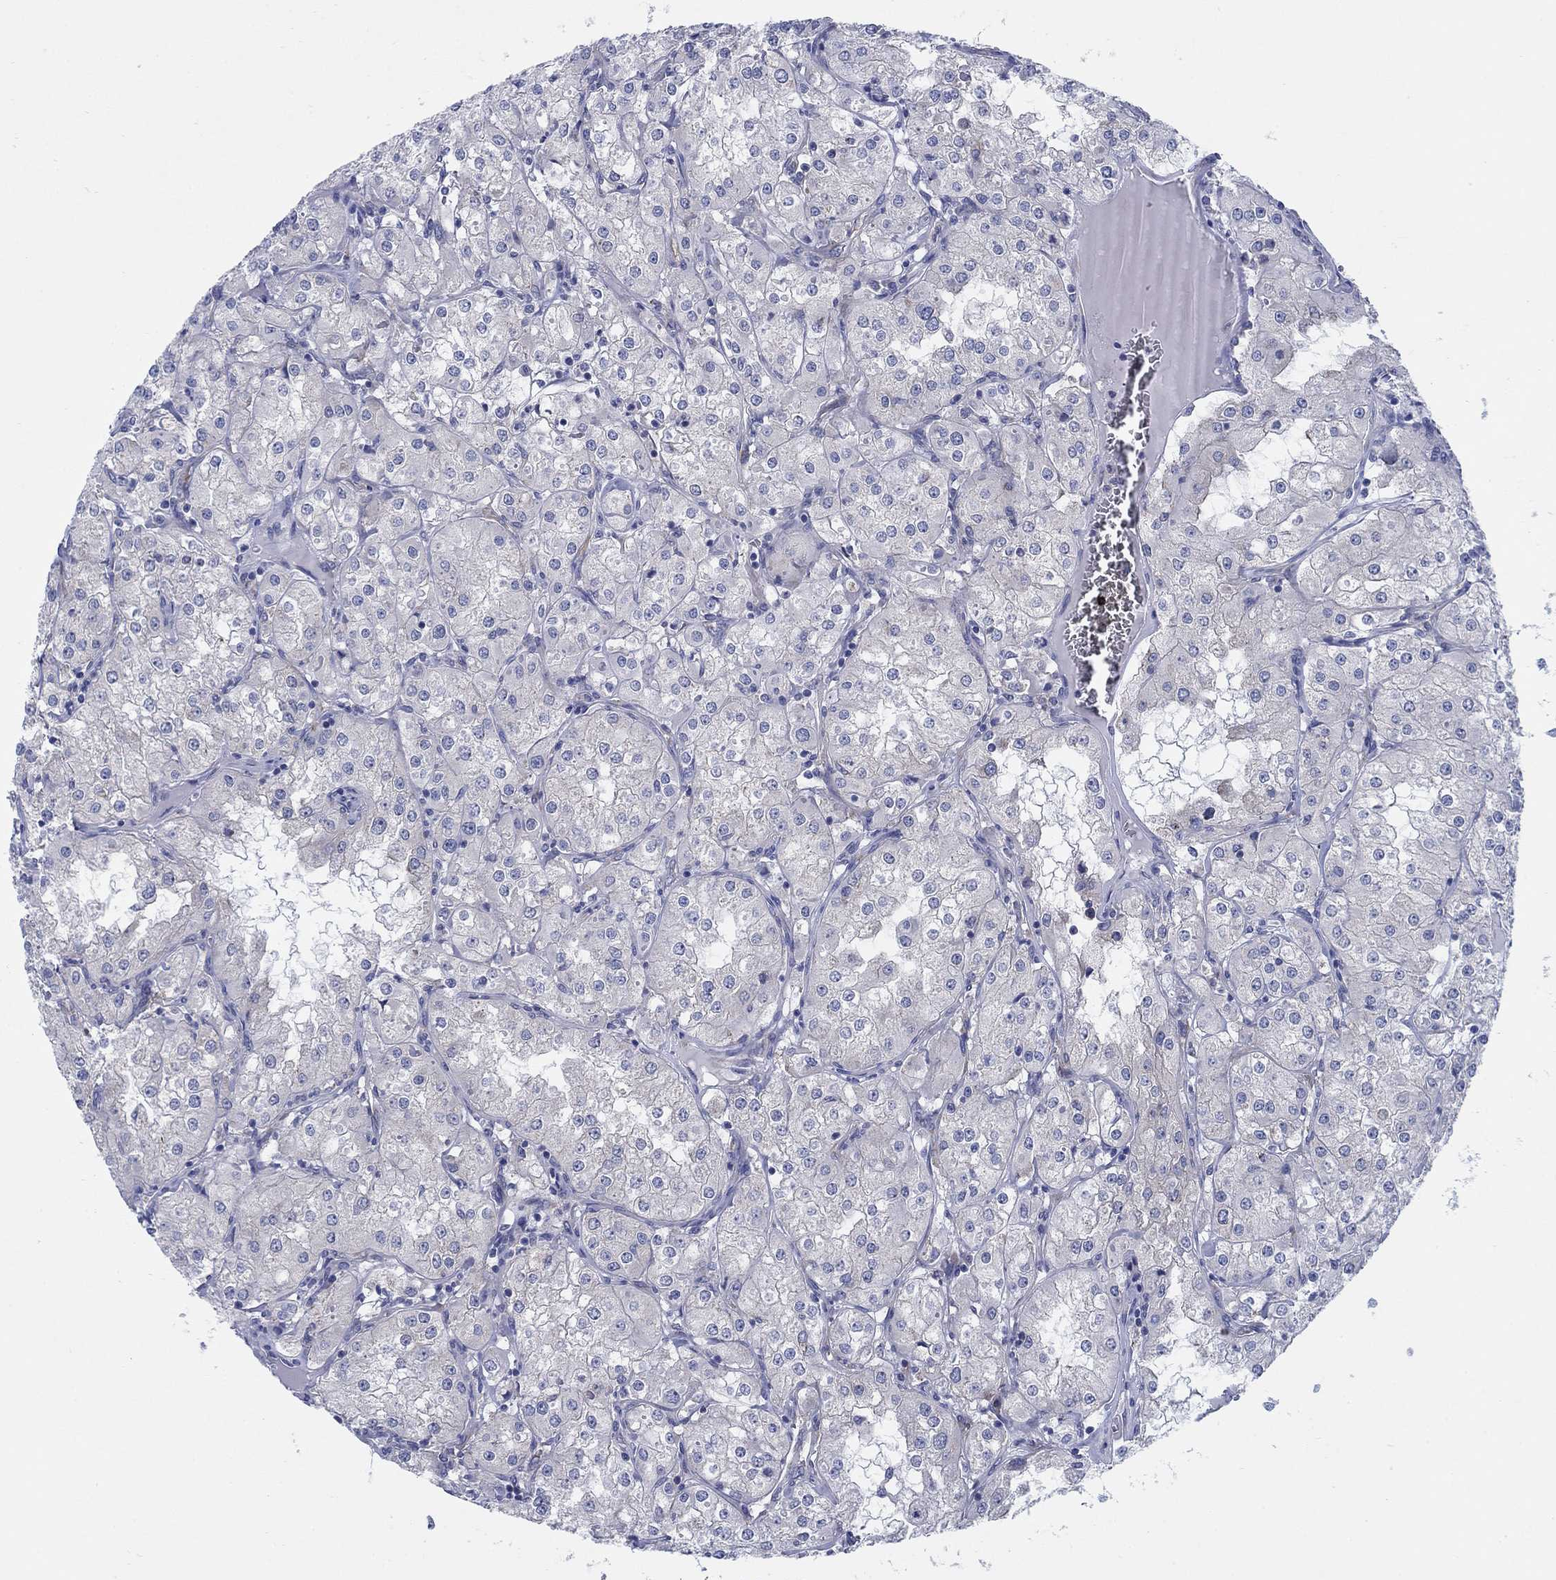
{"staining": {"intensity": "weak", "quantity": "<25%", "location": "cytoplasmic/membranous"}, "tissue": "renal cancer", "cell_type": "Tumor cells", "image_type": "cancer", "snomed": [{"axis": "morphology", "description": "Adenocarcinoma, NOS"}, {"axis": "topography", "description": "Kidney"}], "caption": "A micrograph of adenocarcinoma (renal) stained for a protein demonstrates no brown staining in tumor cells. (Stains: DAB (3,3'-diaminobenzidine) immunohistochemistry (IHC) with hematoxylin counter stain, Microscopy: brightfield microscopy at high magnification).", "gene": "TMEM59", "patient": {"sex": "male", "age": 77}}